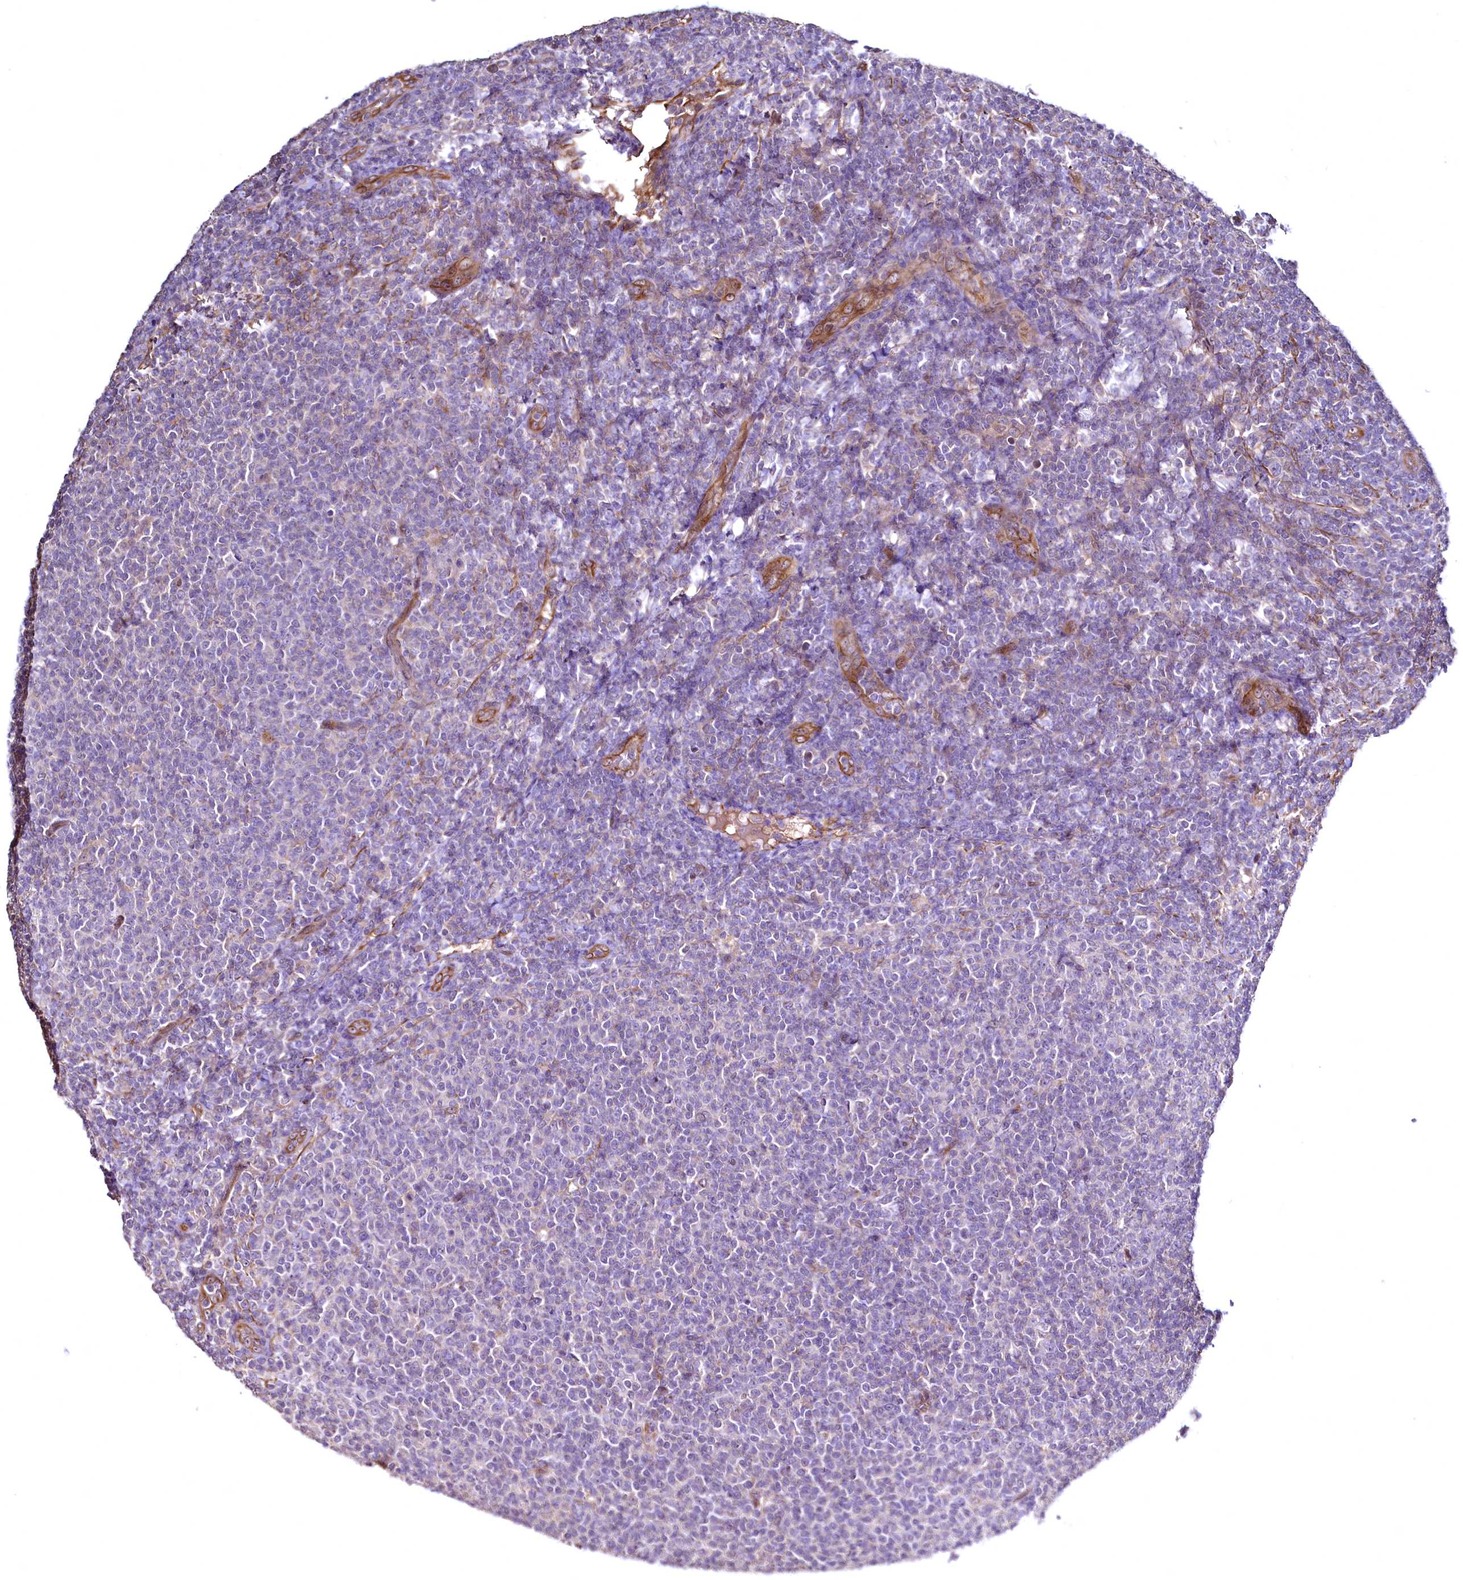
{"staining": {"intensity": "negative", "quantity": "none", "location": "none"}, "tissue": "lymphoma", "cell_type": "Tumor cells", "image_type": "cancer", "snomed": [{"axis": "morphology", "description": "Malignant lymphoma, non-Hodgkin's type, Low grade"}, {"axis": "topography", "description": "Lymph node"}], "caption": "Tumor cells show no significant protein expression in malignant lymphoma, non-Hodgkin's type (low-grade). Nuclei are stained in blue.", "gene": "TBCEL", "patient": {"sex": "male", "age": 66}}